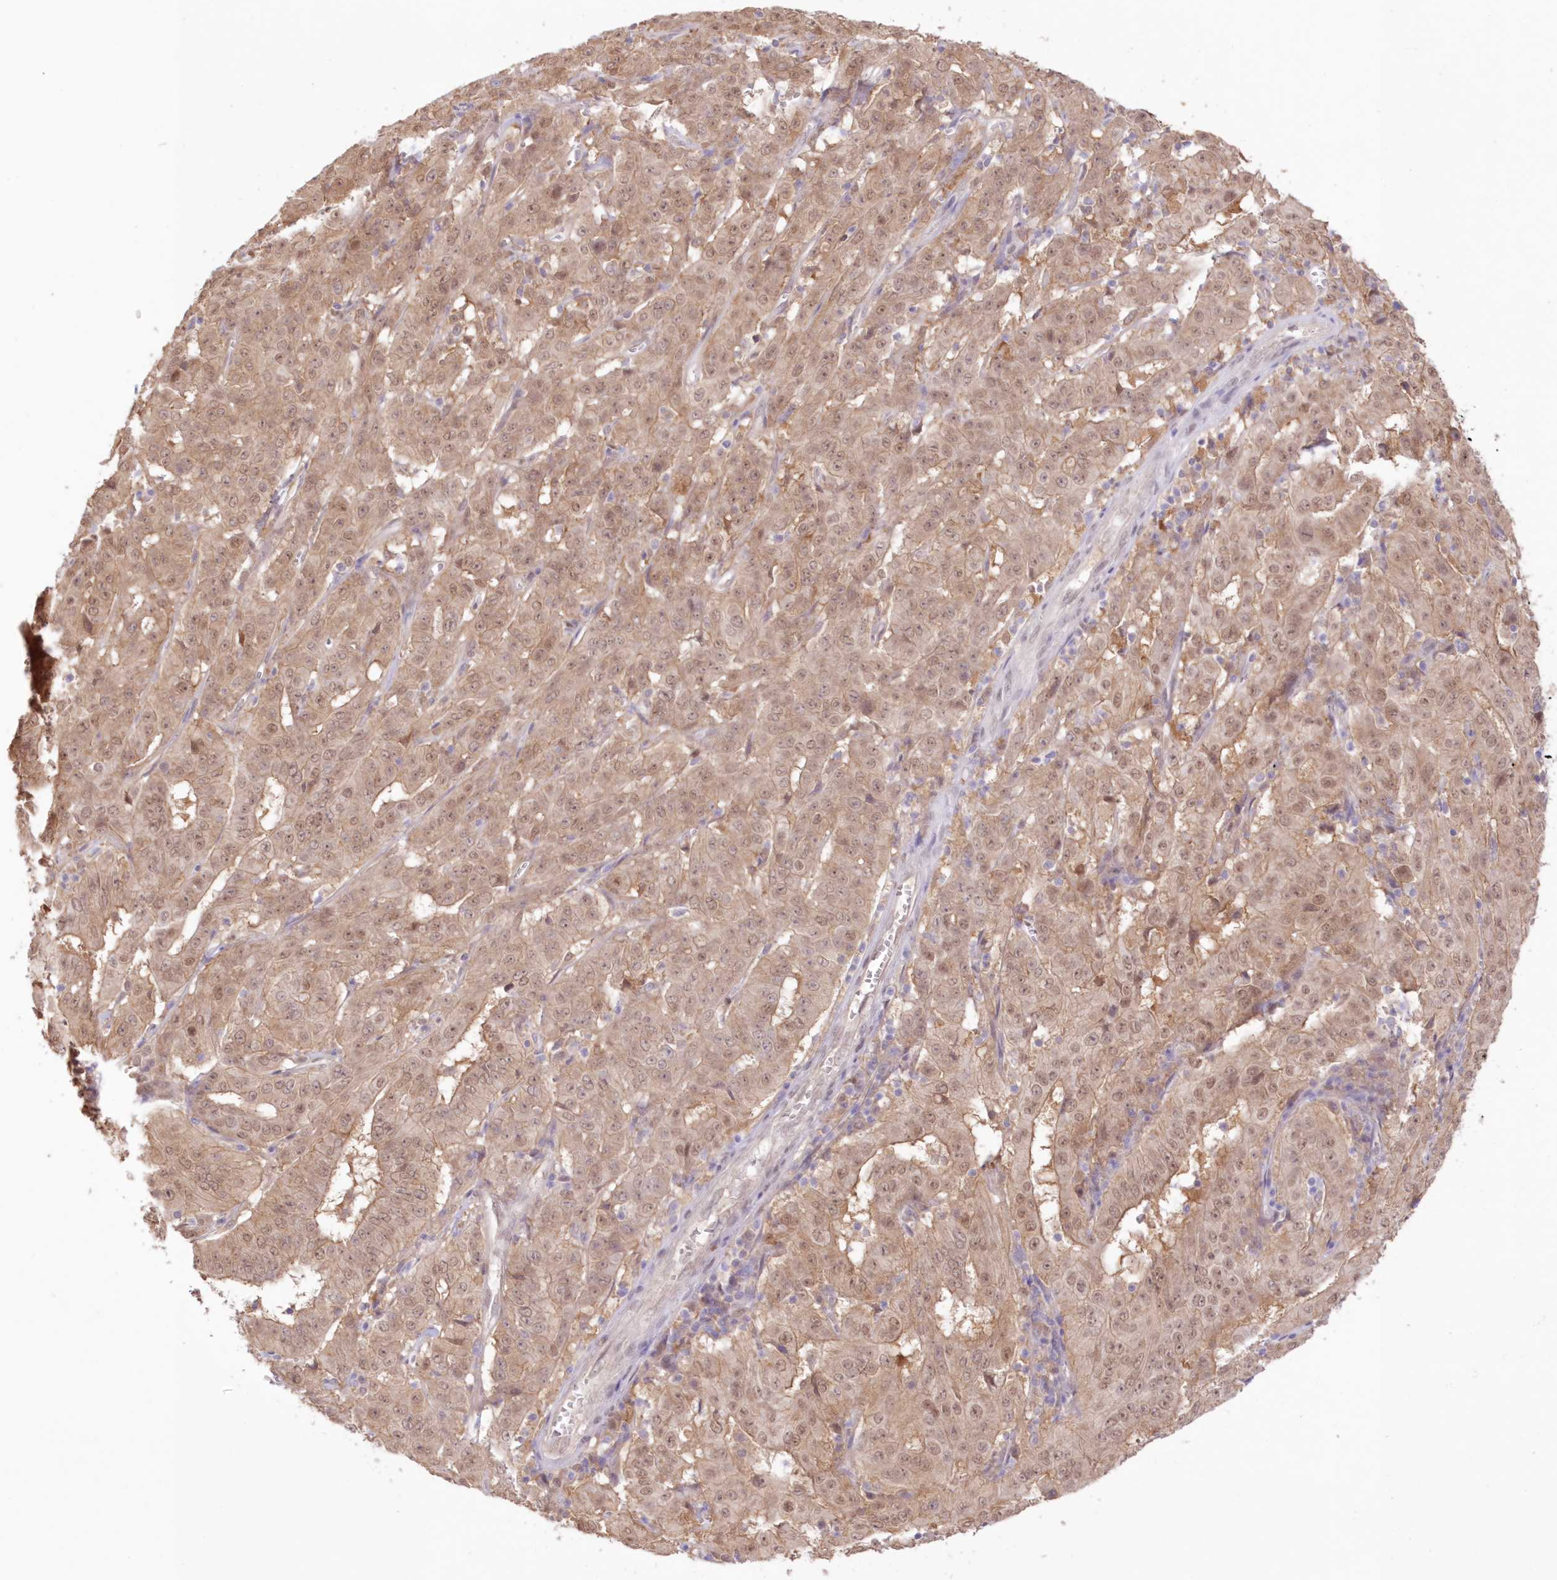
{"staining": {"intensity": "moderate", "quantity": ">75%", "location": "cytoplasmic/membranous,nuclear"}, "tissue": "pancreatic cancer", "cell_type": "Tumor cells", "image_type": "cancer", "snomed": [{"axis": "morphology", "description": "Adenocarcinoma, NOS"}, {"axis": "topography", "description": "Pancreas"}], "caption": "A histopathology image of pancreatic adenocarcinoma stained for a protein reveals moderate cytoplasmic/membranous and nuclear brown staining in tumor cells.", "gene": "RNPEP", "patient": {"sex": "male", "age": 63}}